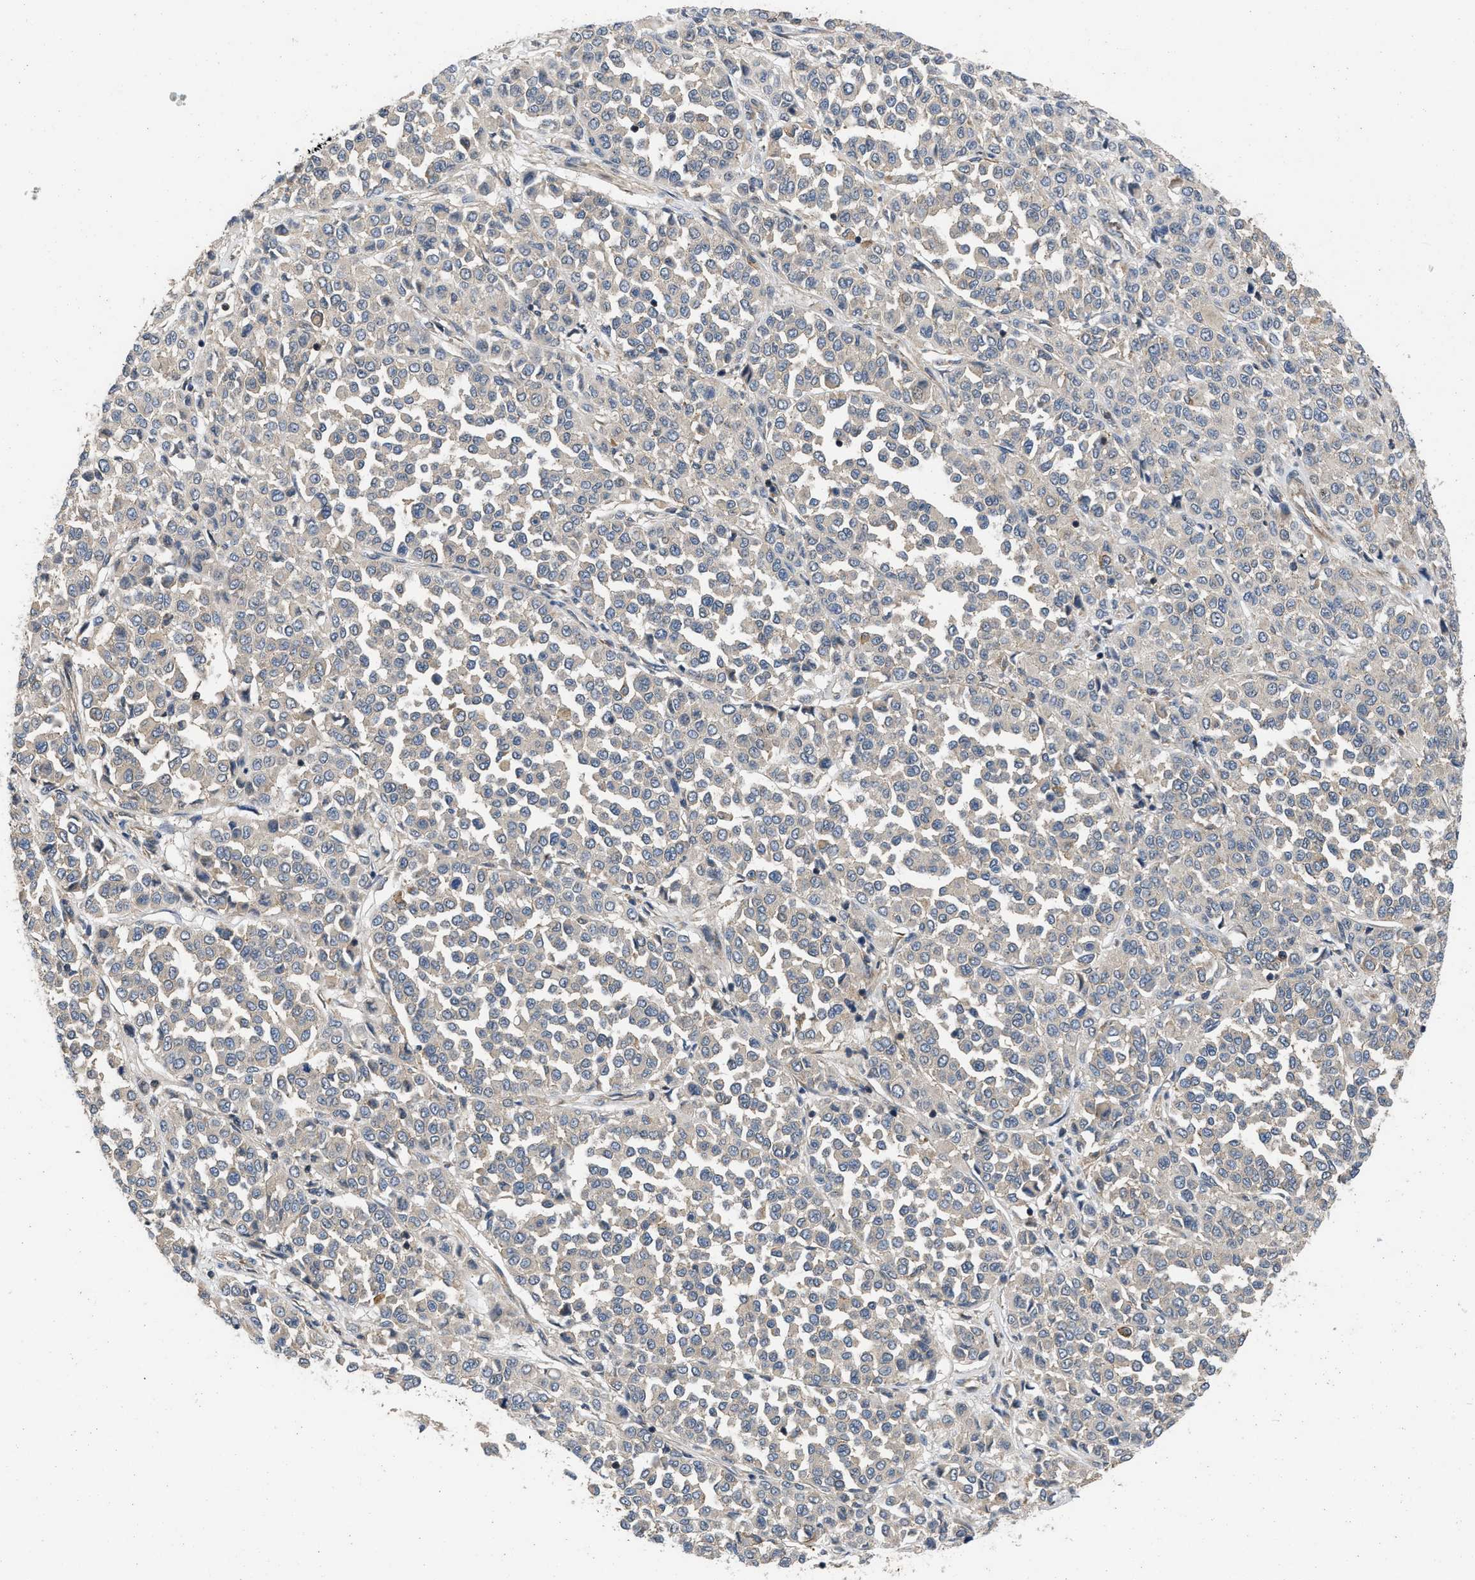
{"staining": {"intensity": "negative", "quantity": "none", "location": "none"}, "tissue": "melanoma", "cell_type": "Tumor cells", "image_type": "cancer", "snomed": [{"axis": "morphology", "description": "Malignant melanoma, Metastatic site"}, {"axis": "topography", "description": "Pancreas"}], "caption": "This is a histopathology image of immunohistochemistry staining of melanoma, which shows no expression in tumor cells. The staining was performed using DAB (3,3'-diaminobenzidine) to visualize the protein expression in brown, while the nuclei were stained in blue with hematoxylin (Magnification: 20x).", "gene": "PRDM14", "patient": {"sex": "female", "age": 30}}